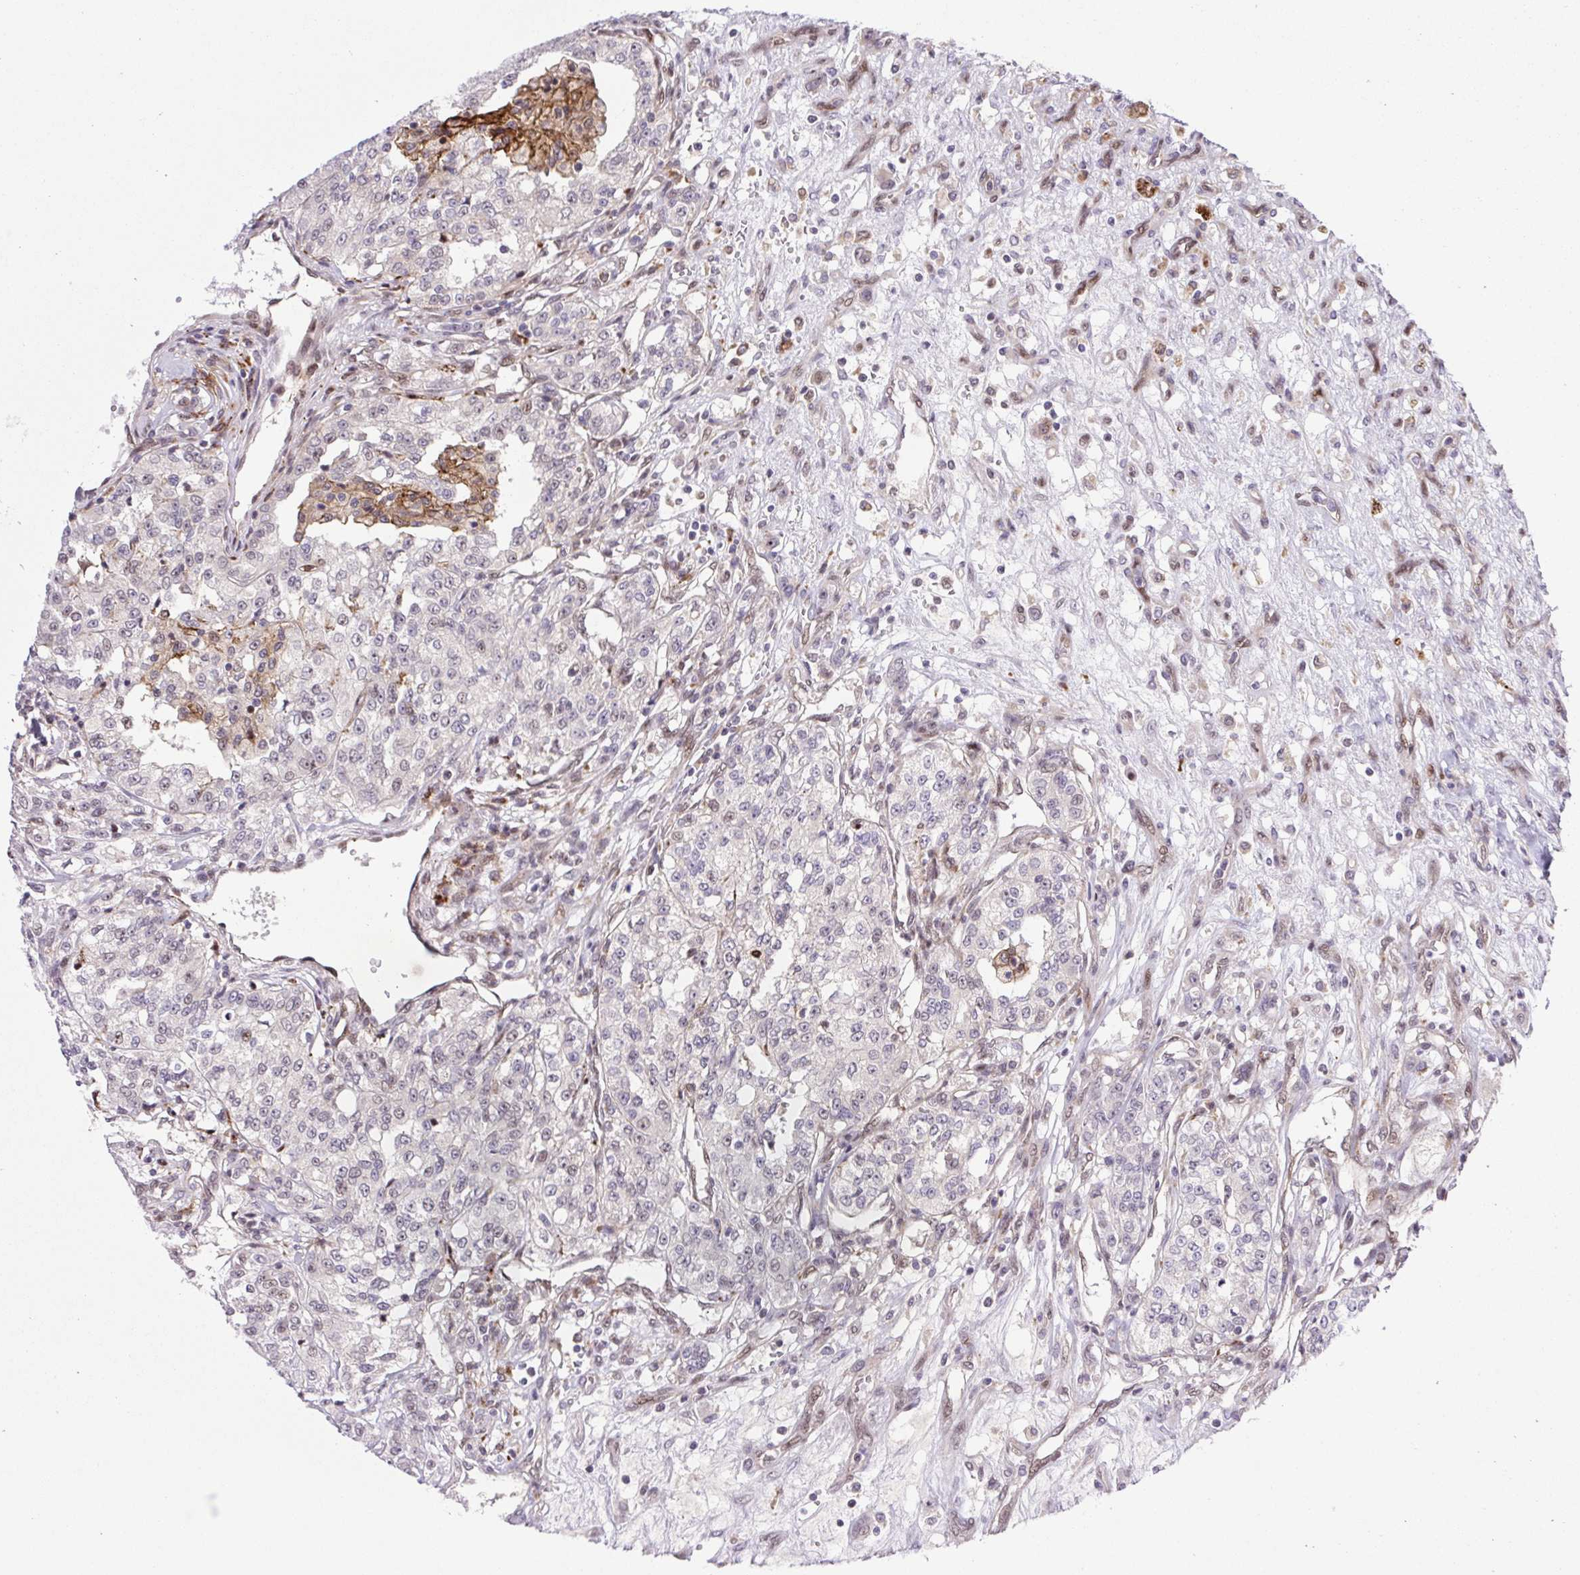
{"staining": {"intensity": "negative", "quantity": "none", "location": "none"}, "tissue": "renal cancer", "cell_type": "Tumor cells", "image_type": "cancer", "snomed": [{"axis": "morphology", "description": "Adenocarcinoma, NOS"}, {"axis": "topography", "description": "Kidney"}], "caption": "Immunohistochemistry photomicrograph of human renal cancer (adenocarcinoma) stained for a protein (brown), which exhibits no staining in tumor cells. Brightfield microscopy of immunohistochemistry (IHC) stained with DAB (3,3'-diaminobenzidine) (brown) and hematoxylin (blue), captured at high magnification.", "gene": "ERG", "patient": {"sex": "female", "age": 63}}